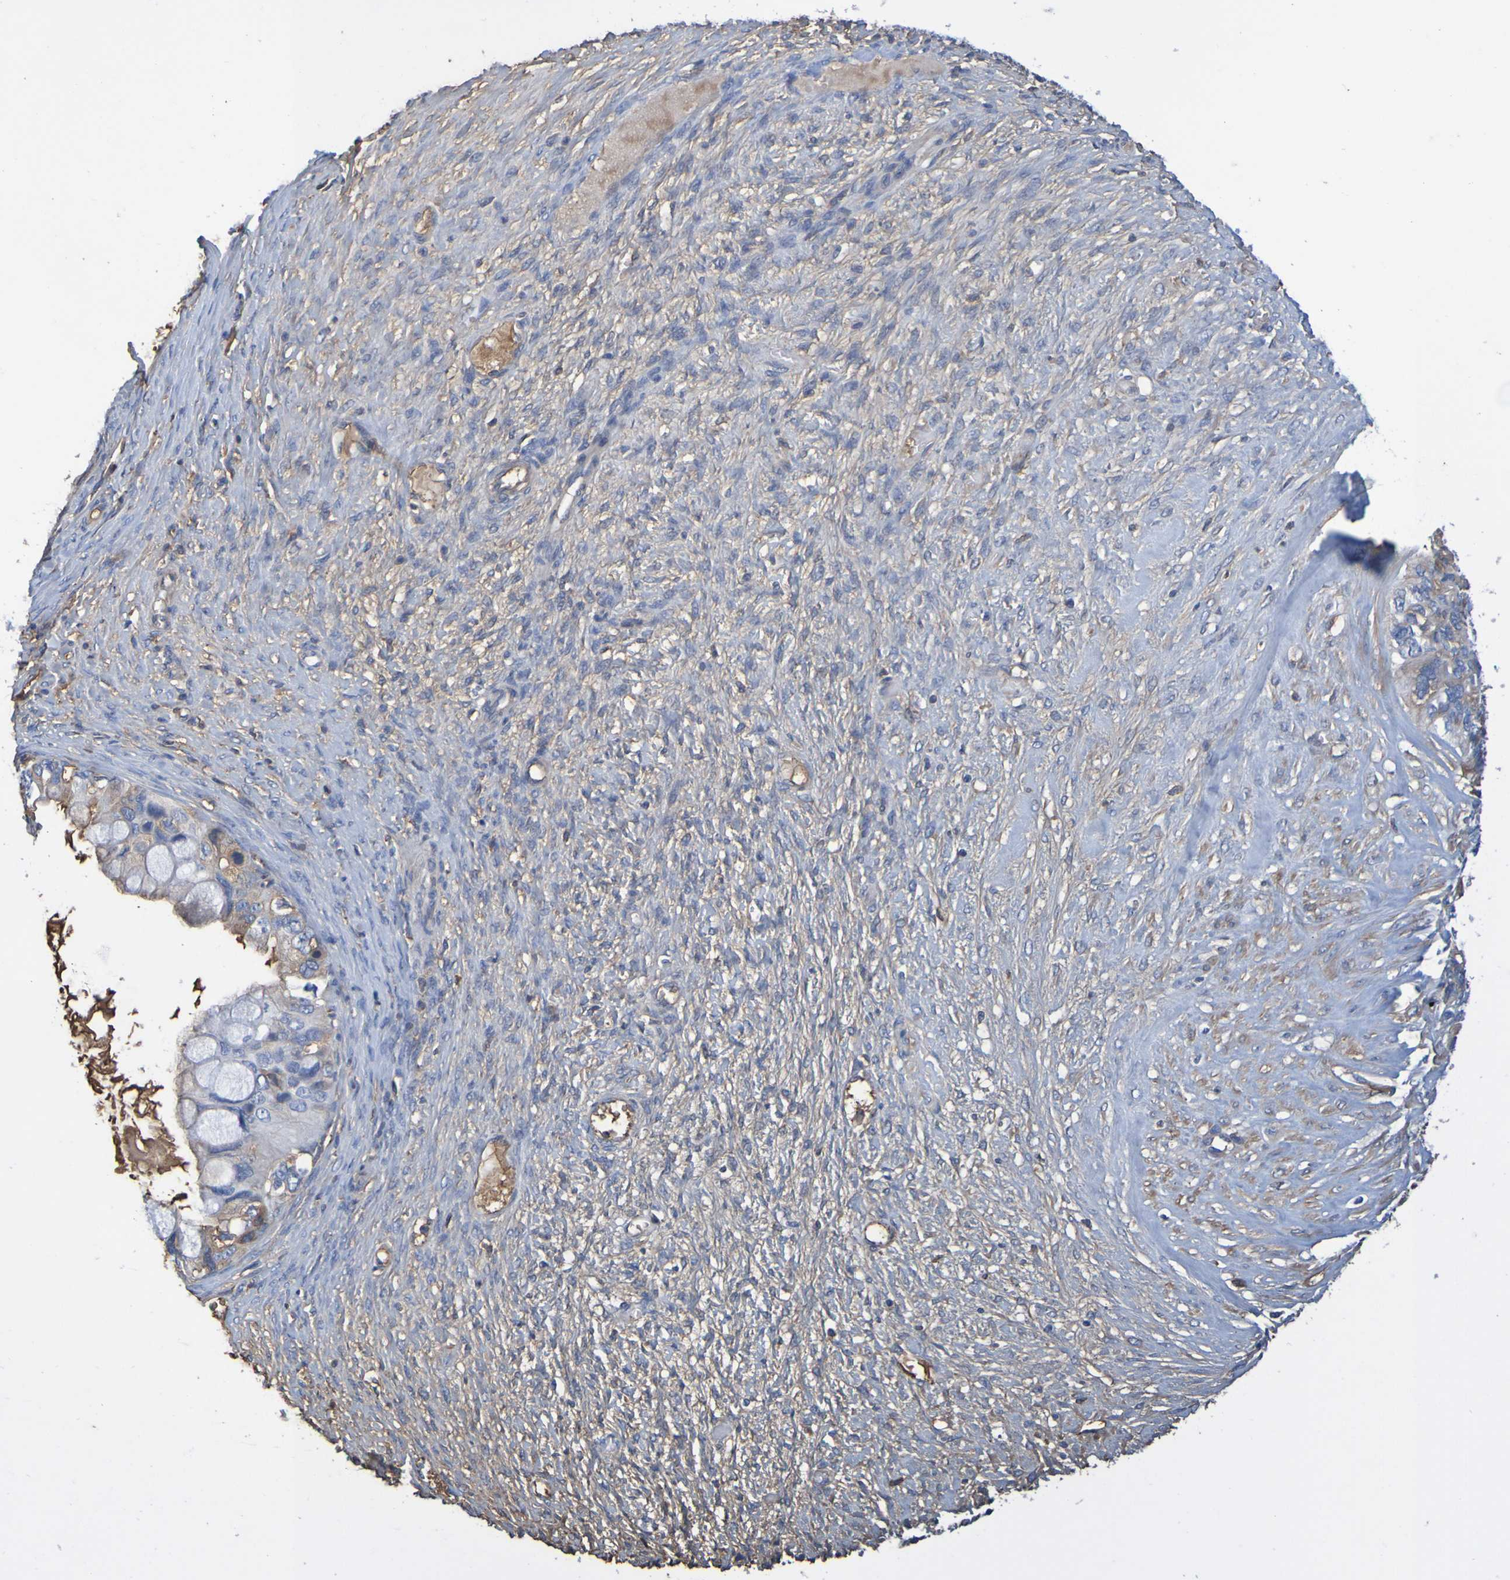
{"staining": {"intensity": "moderate", "quantity": "<25%", "location": "cytoplasmic/membranous"}, "tissue": "ovarian cancer", "cell_type": "Tumor cells", "image_type": "cancer", "snomed": [{"axis": "morphology", "description": "Cystadenocarcinoma, mucinous, NOS"}, {"axis": "topography", "description": "Ovary"}], "caption": "This photomicrograph shows immunohistochemistry staining of ovarian mucinous cystadenocarcinoma, with low moderate cytoplasmic/membranous staining in approximately <25% of tumor cells.", "gene": "GAB3", "patient": {"sex": "female", "age": 80}}